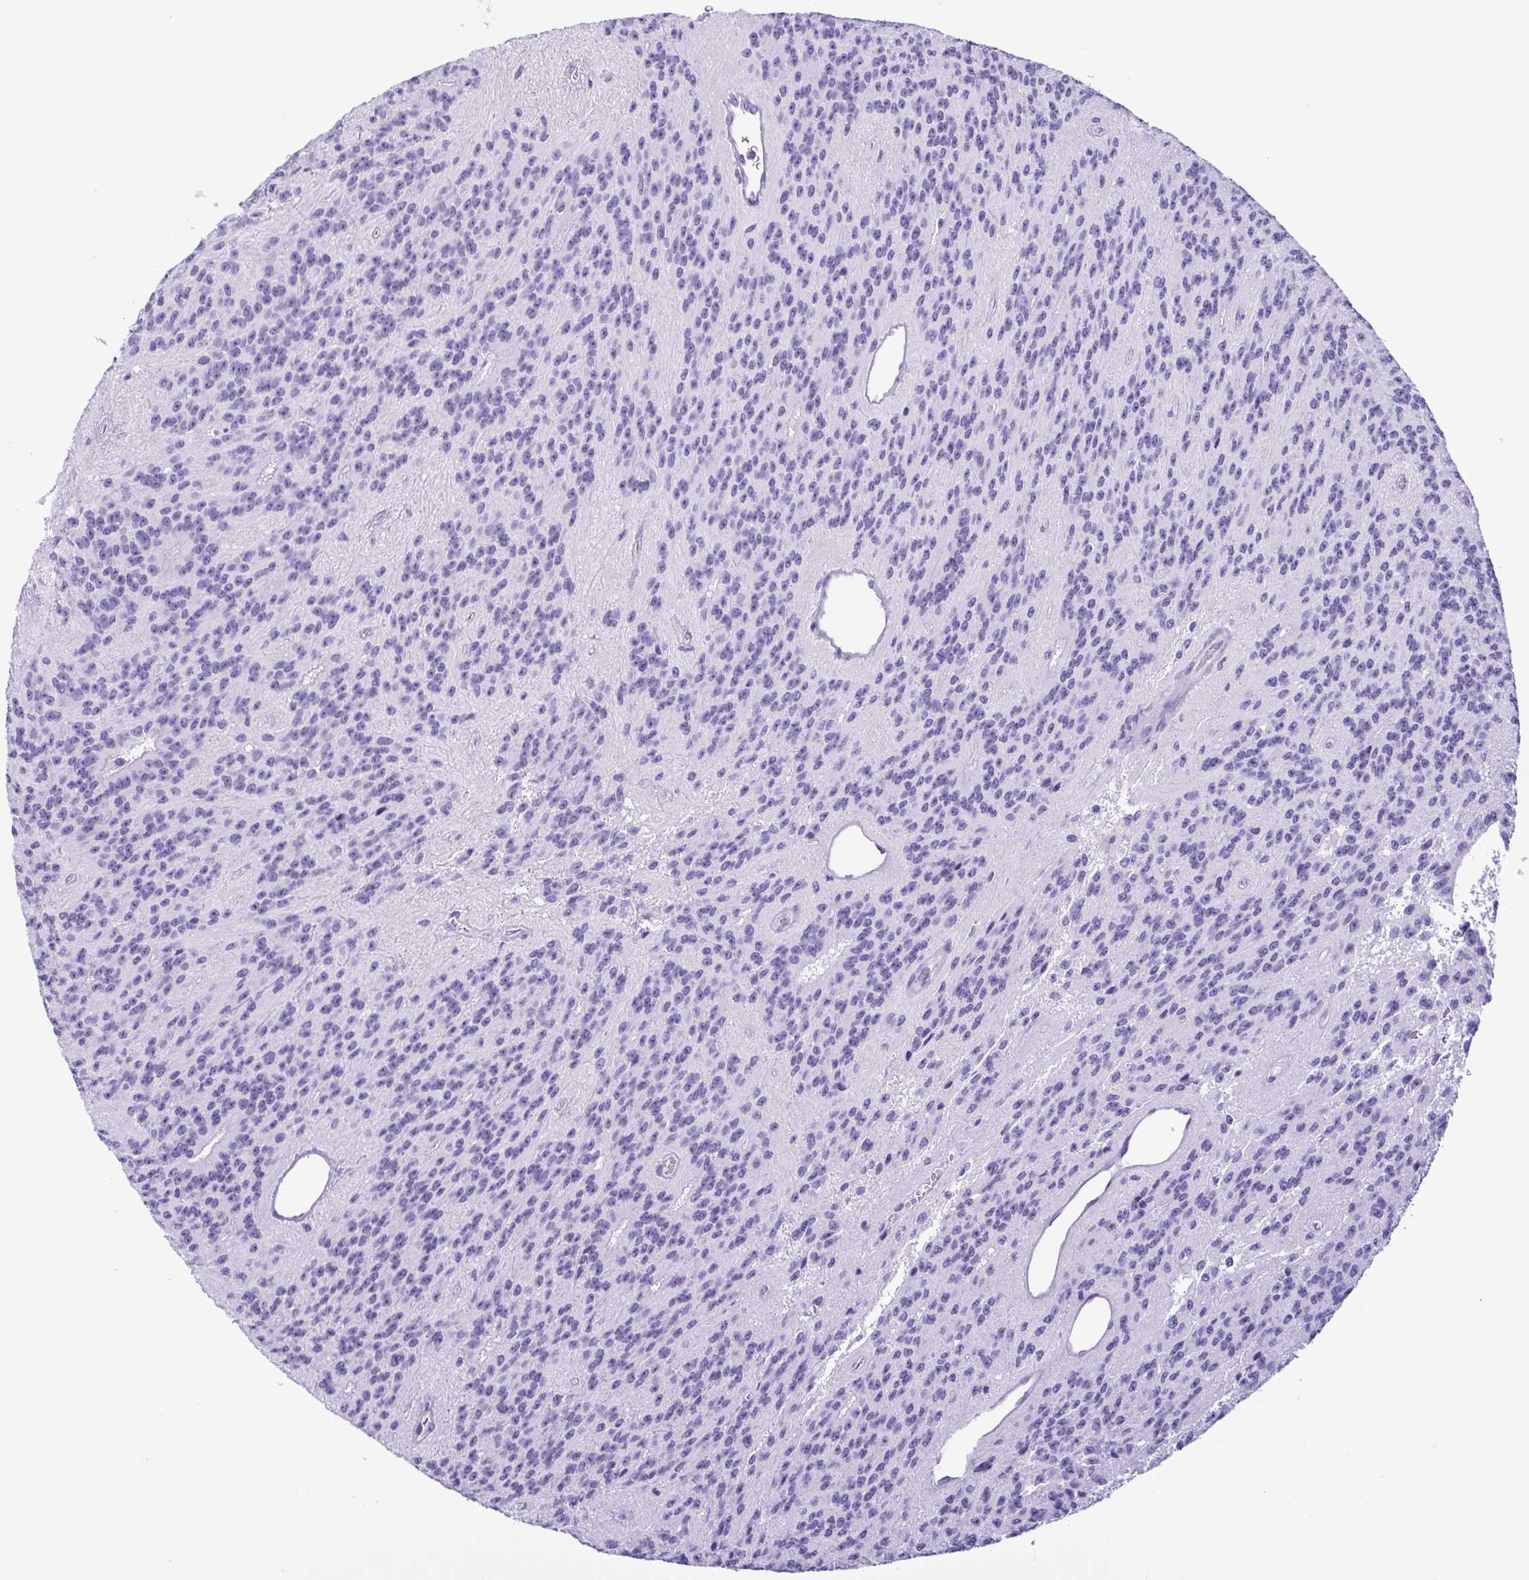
{"staining": {"intensity": "negative", "quantity": "none", "location": "none"}, "tissue": "glioma", "cell_type": "Tumor cells", "image_type": "cancer", "snomed": [{"axis": "morphology", "description": "Glioma, malignant, Low grade"}, {"axis": "topography", "description": "Brain"}], "caption": "A high-resolution photomicrograph shows IHC staining of glioma, which reveals no significant staining in tumor cells. The staining is performed using DAB brown chromogen with nuclei counter-stained in using hematoxylin.", "gene": "PAK3", "patient": {"sex": "male", "age": 31}}